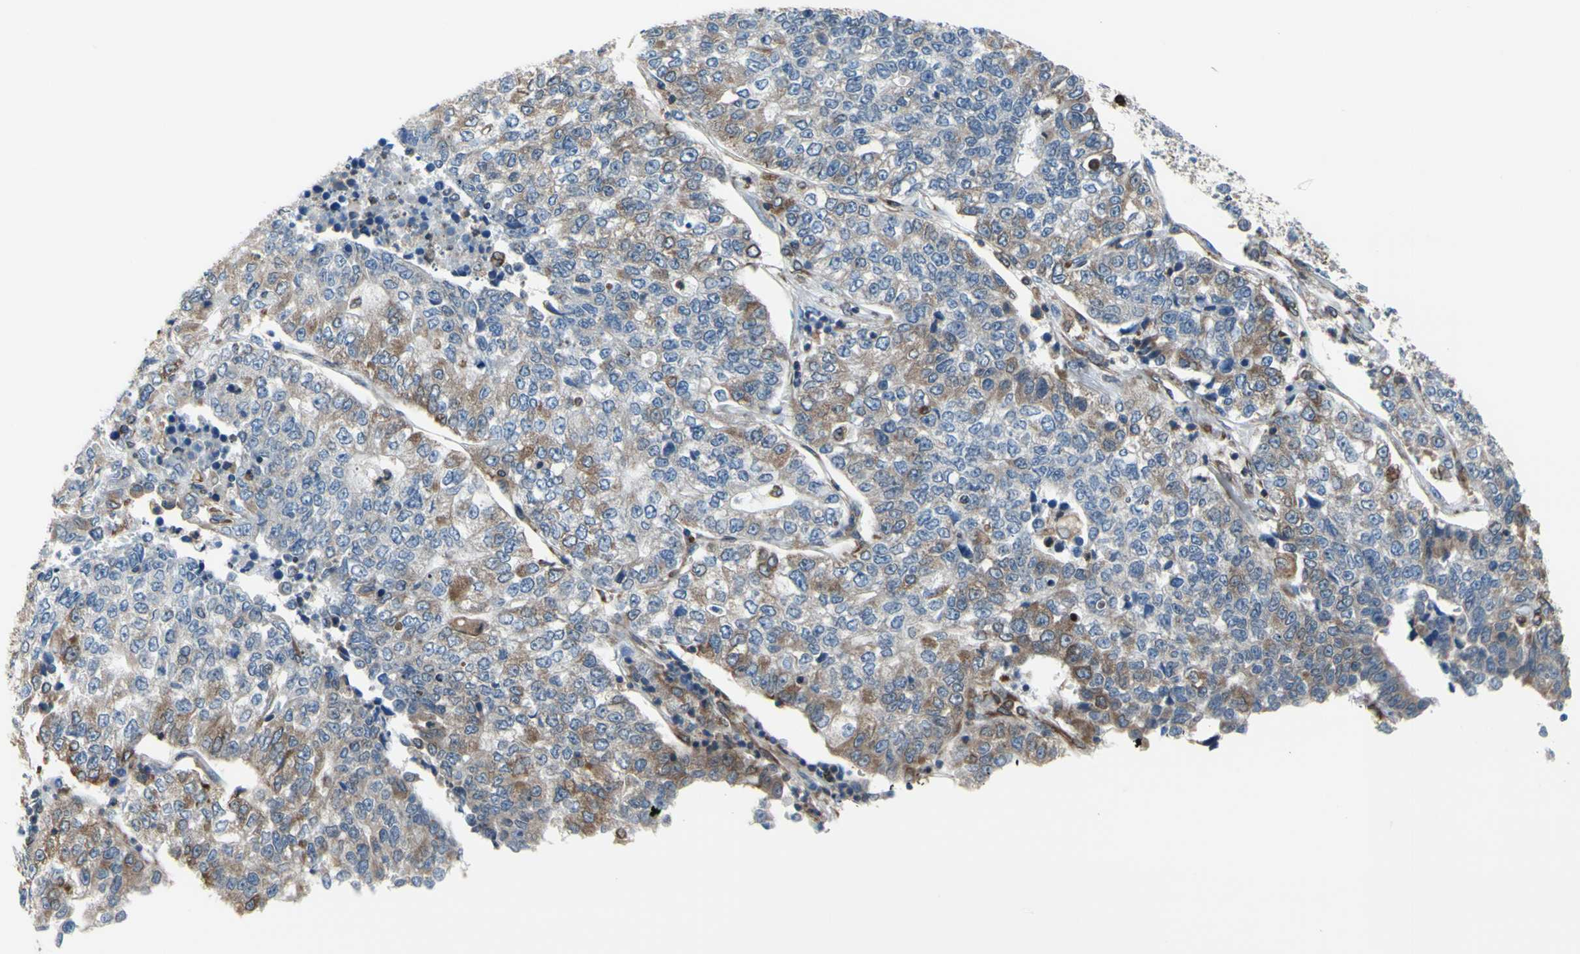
{"staining": {"intensity": "moderate", "quantity": "<25%", "location": "cytoplasmic/membranous"}, "tissue": "lung cancer", "cell_type": "Tumor cells", "image_type": "cancer", "snomed": [{"axis": "morphology", "description": "Adenocarcinoma, NOS"}, {"axis": "topography", "description": "Lung"}], "caption": "Lung cancer stained with IHC reveals moderate cytoplasmic/membranous positivity in approximately <25% of tumor cells.", "gene": "MGST2", "patient": {"sex": "male", "age": 49}}